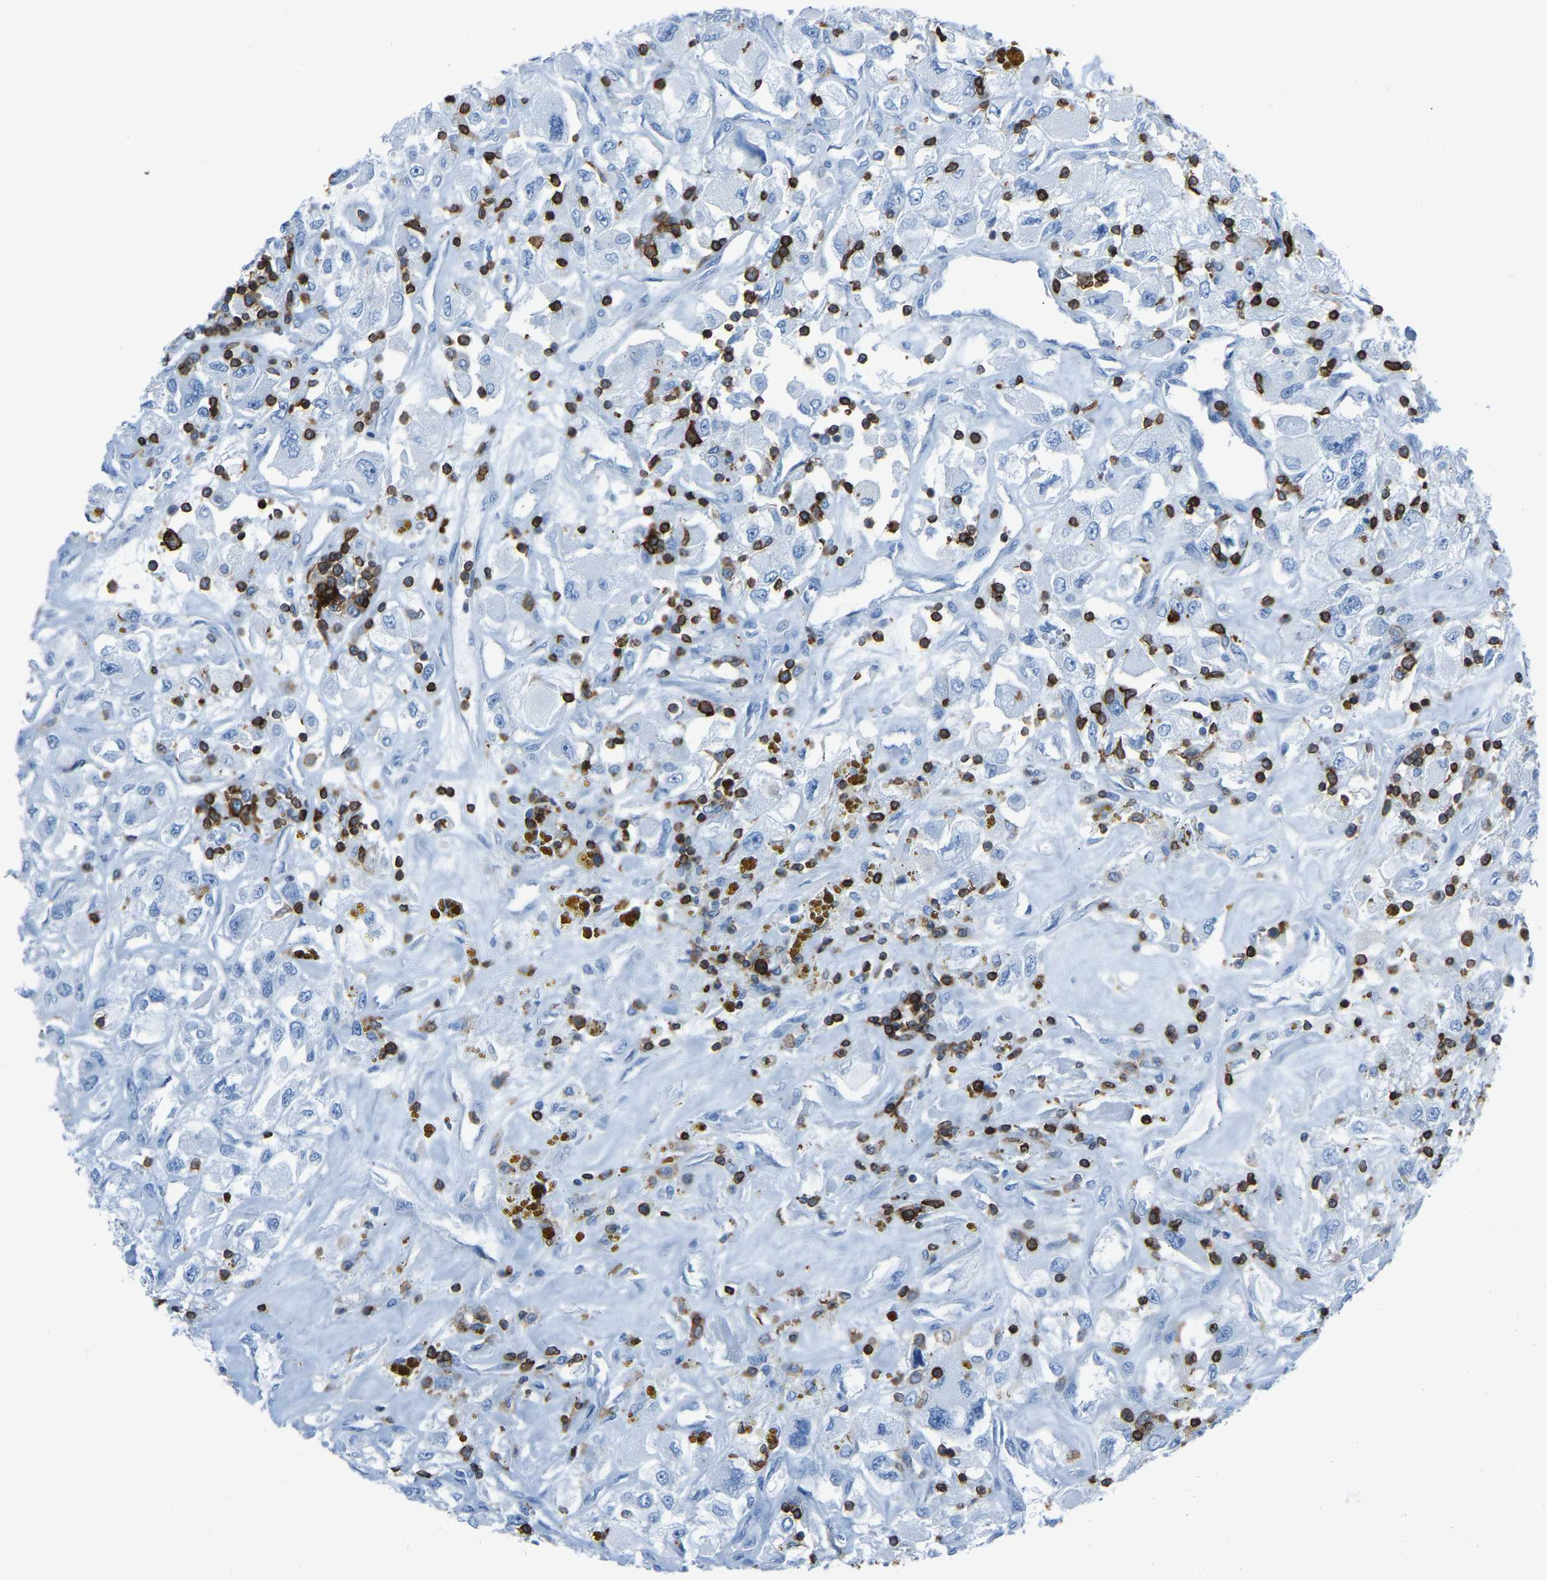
{"staining": {"intensity": "negative", "quantity": "none", "location": "none"}, "tissue": "renal cancer", "cell_type": "Tumor cells", "image_type": "cancer", "snomed": [{"axis": "morphology", "description": "Adenocarcinoma, NOS"}, {"axis": "topography", "description": "Kidney"}], "caption": "IHC histopathology image of human renal cancer (adenocarcinoma) stained for a protein (brown), which exhibits no staining in tumor cells.", "gene": "LSP1", "patient": {"sex": "female", "age": 52}}